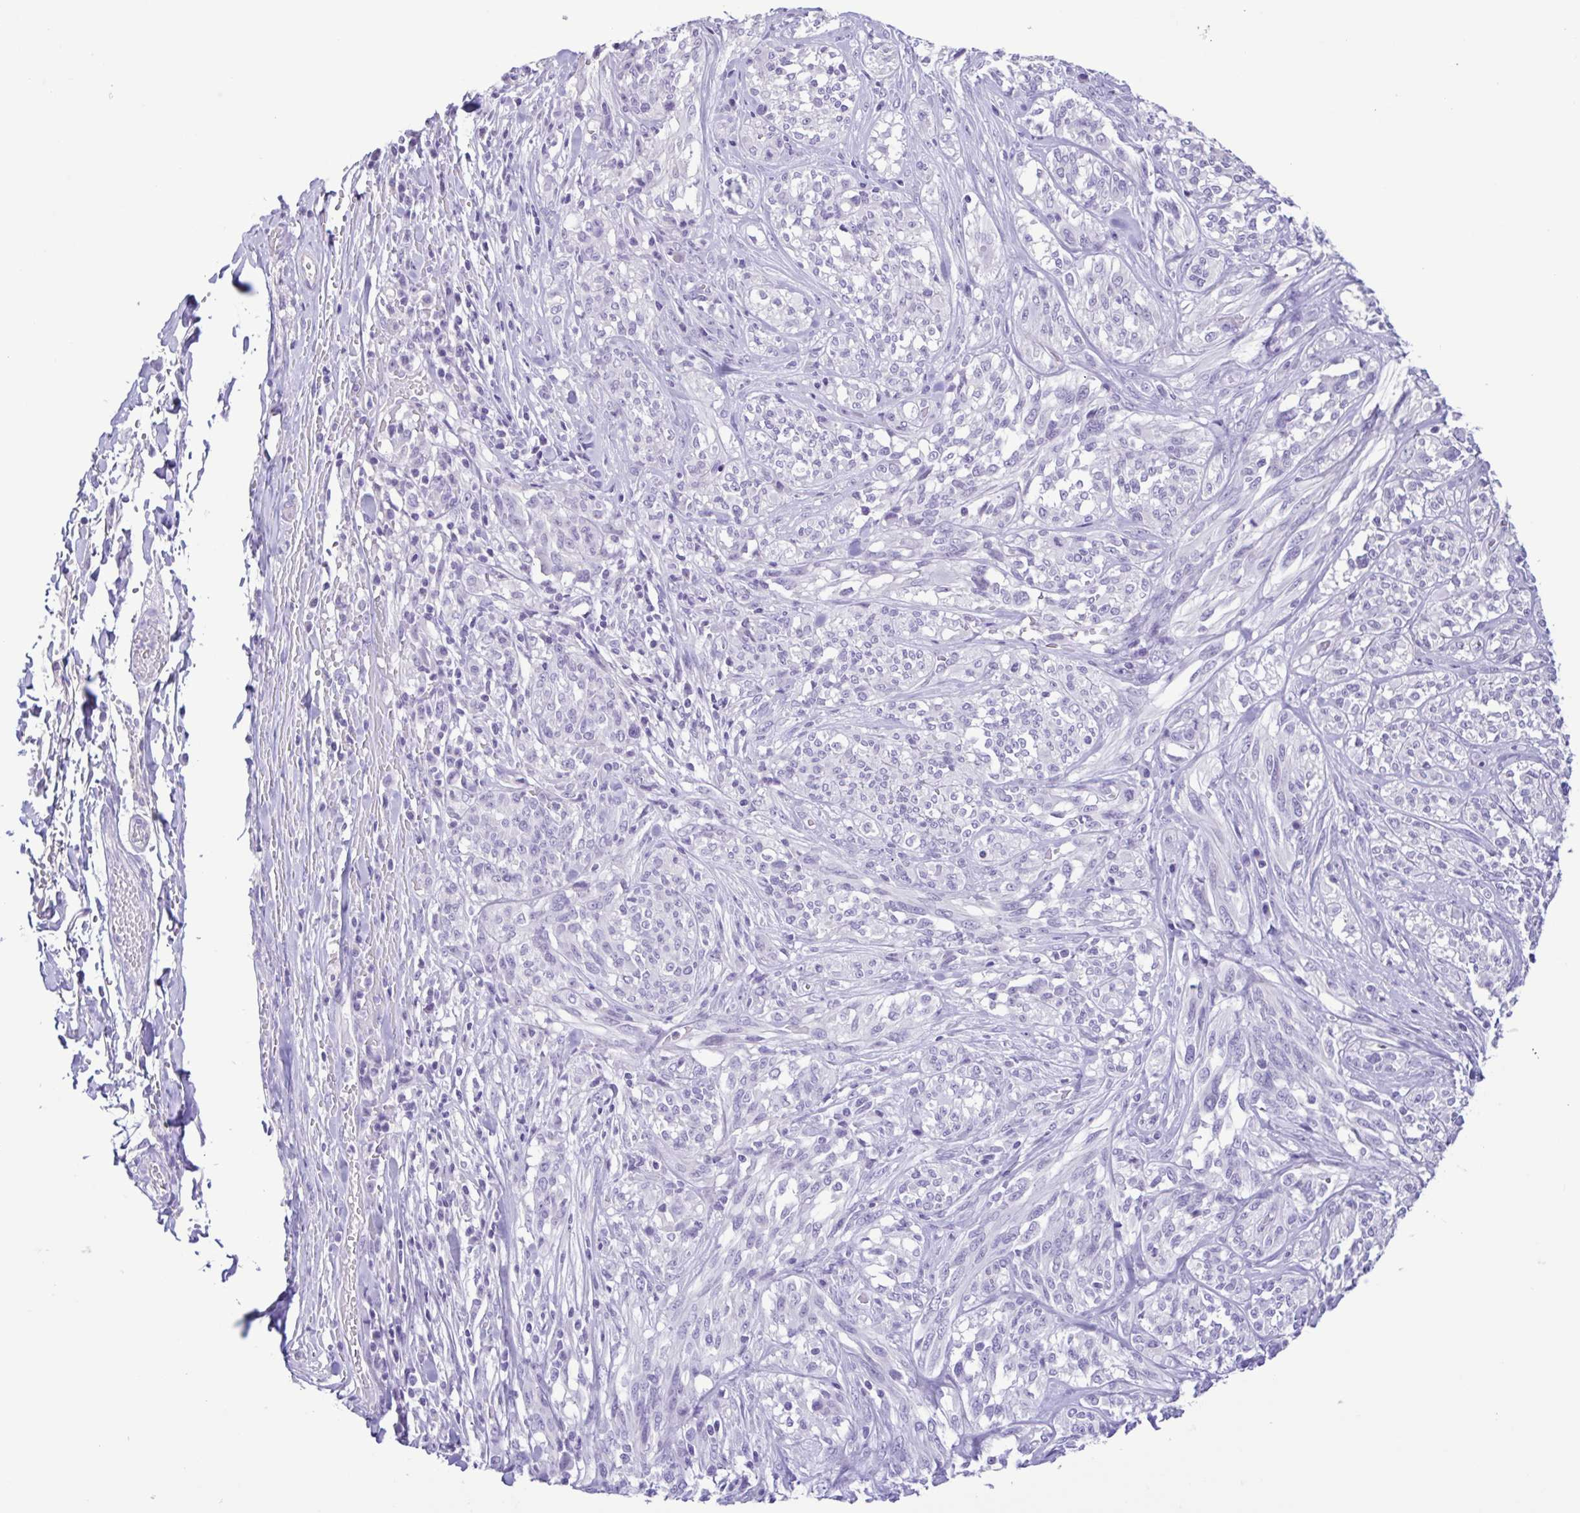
{"staining": {"intensity": "negative", "quantity": "none", "location": "none"}, "tissue": "melanoma", "cell_type": "Tumor cells", "image_type": "cancer", "snomed": [{"axis": "morphology", "description": "Malignant melanoma, NOS"}, {"axis": "topography", "description": "Skin"}], "caption": "A photomicrograph of malignant melanoma stained for a protein shows no brown staining in tumor cells.", "gene": "CBY2", "patient": {"sex": "female", "age": 91}}